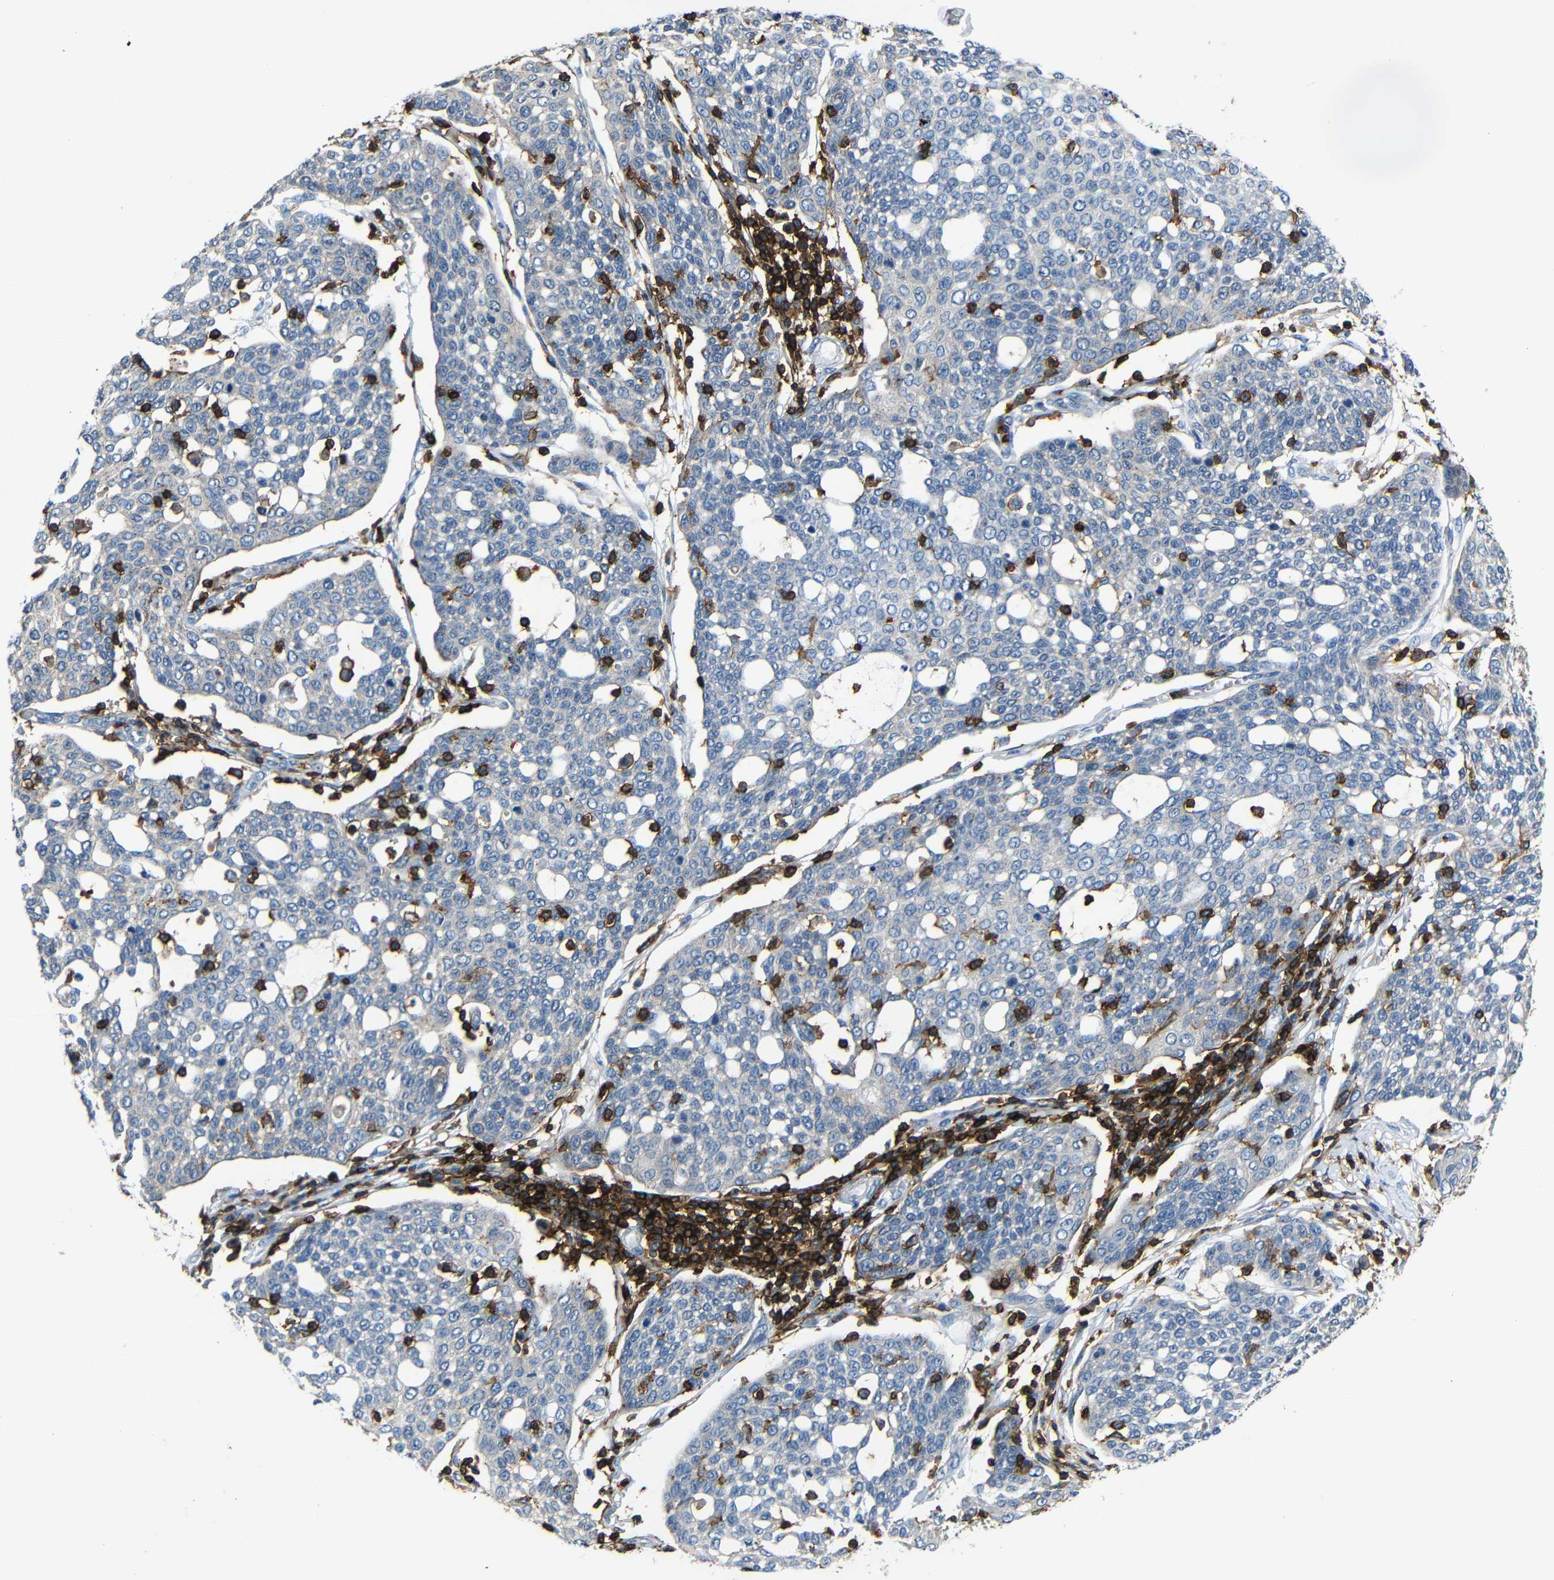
{"staining": {"intensity": "negative", "quantity": "none", "location": "none"}, "tissue": "cervical cancer", "cell_type": "Tumor cells", "image_type": "cancer", "snomed": [{"axis": "morphology", "description": "Squamous cell carcinoma, NOS"}, {"axis": "topography", "description": "Cervix"}], "caption": "Tumor cells show no significant protein positivity in cervical cancer.", "gene": "P2RY12", "patient": {"sex": "female", "age": 34}}